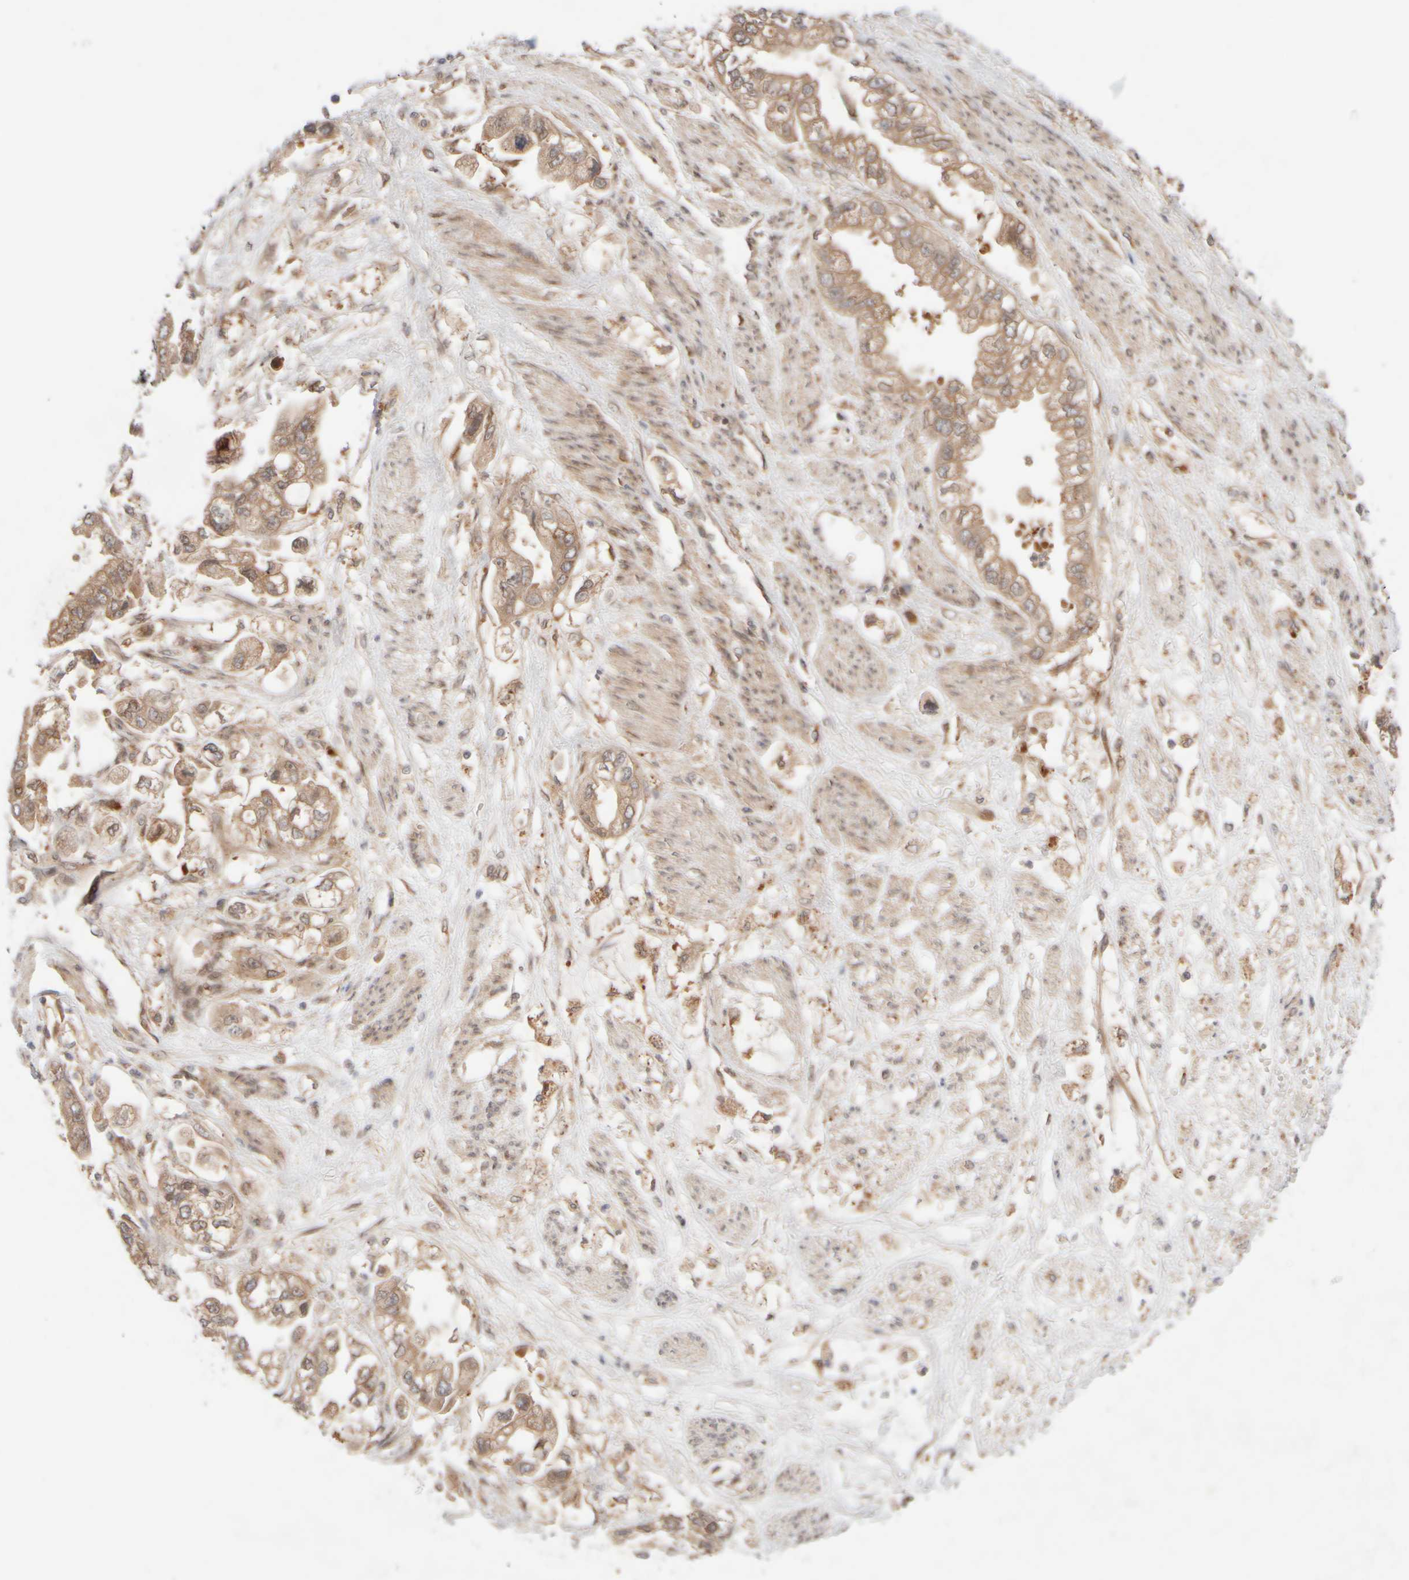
{"staining": {"intensity": "moderate", "quantity": ">75%", "location": "cytoplasmic/membranous"}, "tissue": "stomach cancer", "cell_type": "Tumor cells", "image_type": "cancer", "snomed": [{"axis": "morphology", "description": "Adenocarcinoma, NOS"}, {"axis": "topography", "description": "Stomach"}], "caption": "Stomach cancer stained with immunohistochemistry shows moderate cytoplasmic/membranous positivity in about >75% of tumor cells. (IHC, brightfield microscopy, high magnification).", "gene": "GCN1", "patient": {"sex": "male", "age": 62}}